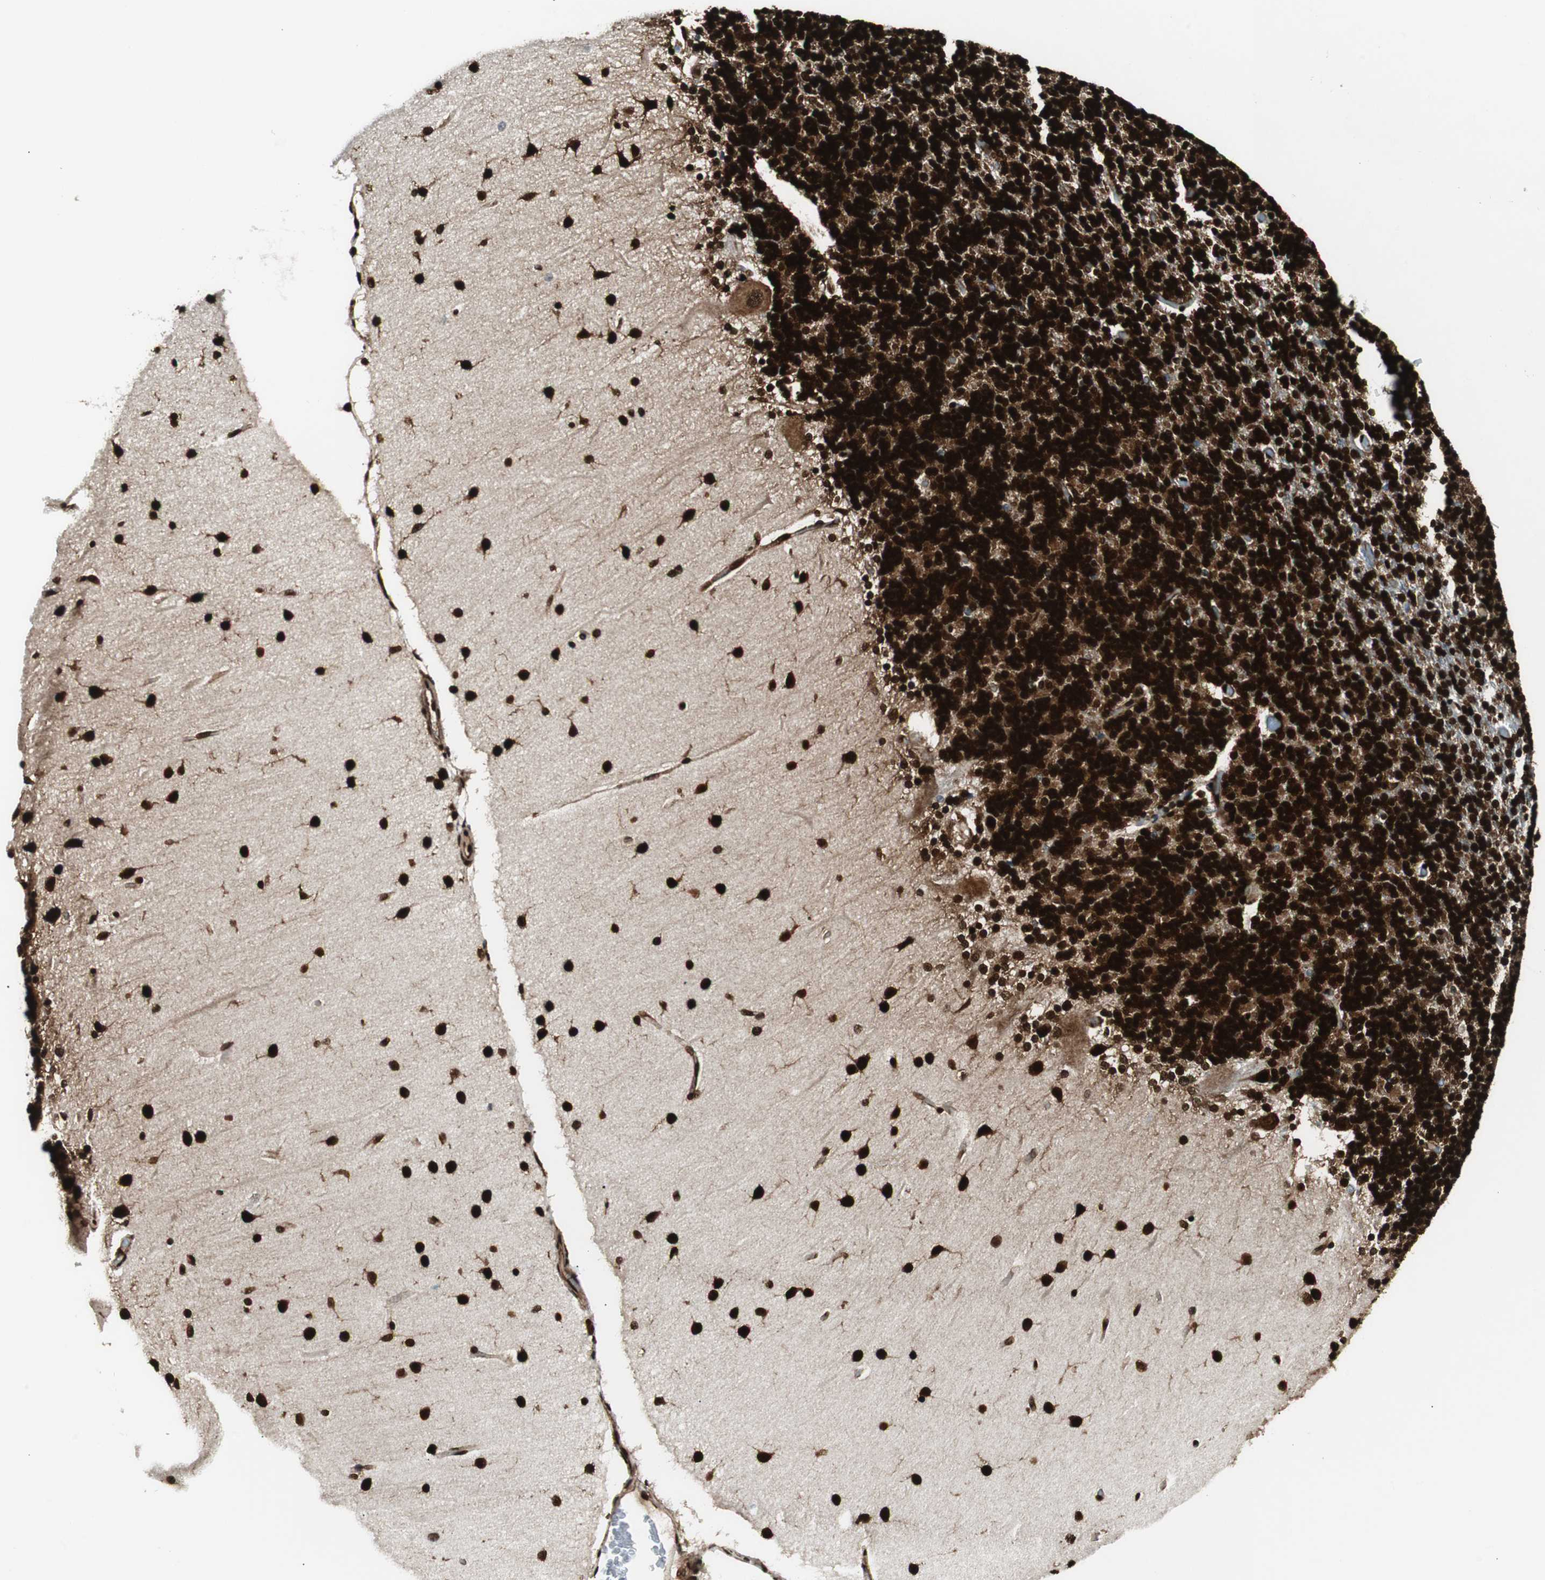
{"staining": {"intensity": "strong", "quantity": ">75%", "location": "nuclear"}, "tissue": "cerebellum", "cell_type": "Cells in granular layer", "image_type": "normal", "snomed": [{"axis": "morphology", "description": "Normal tissue, NOS"}, {"axis": "topography", "description": "Cerebellum"}], "caption": "High-magnification brightfield microscopy of normal cerebellum stained with DAB (brown) and counterstained with hematoxylin (blue). cells in granular layer exhibit strong nuclear expression is appreciated in approximately>75% of cells. Immunohistochemistry (ihc) stains the protein of interest in brown and the nuclei are stained blue.", "gene": "EWSR1", "patient": {"sex": "female", "age": 54}}